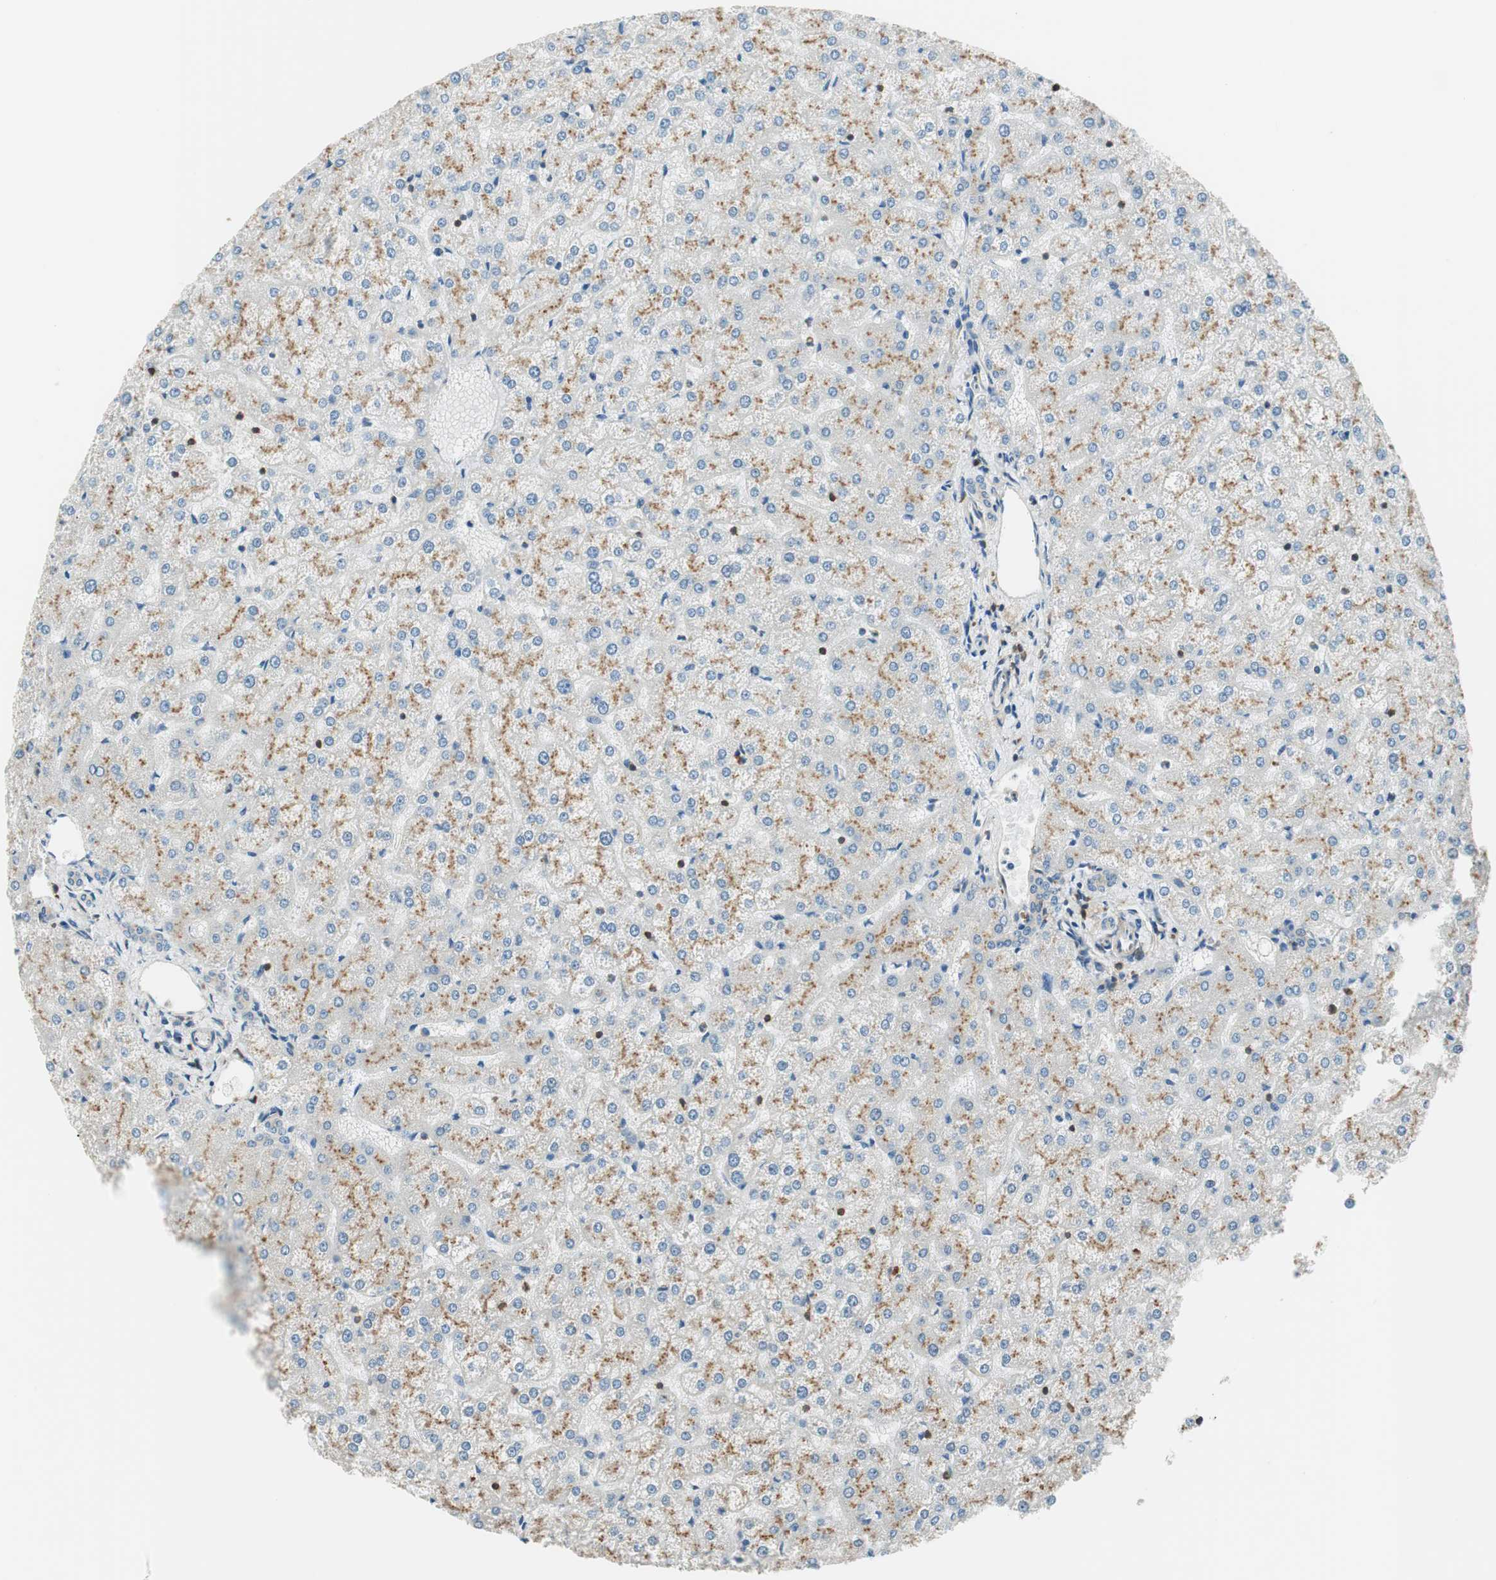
{"staining": {"intensity": "negative", "quantity": "none", "location": "none"}, "tissue": "liver", "cell_type": "Cholangiocytes", "image_type": "normal", "snomed": [{"axis": "morphology", "description": "Normal tissue, NOS"}, {"axis": "topography", "description": "Liver"}], "caption": "Immunohistochemical staining of normal human liver displays no significant positivity in cholangiocytes. (Stains: DAB (3,3'-diaminobenzidine) immunohistochemistry with hematoxylin counter stain, Microscopy: brightfield microscopy at high magnification).", "gene": "PI4K2B", "patient": {"sex": "female", "age": 32}}